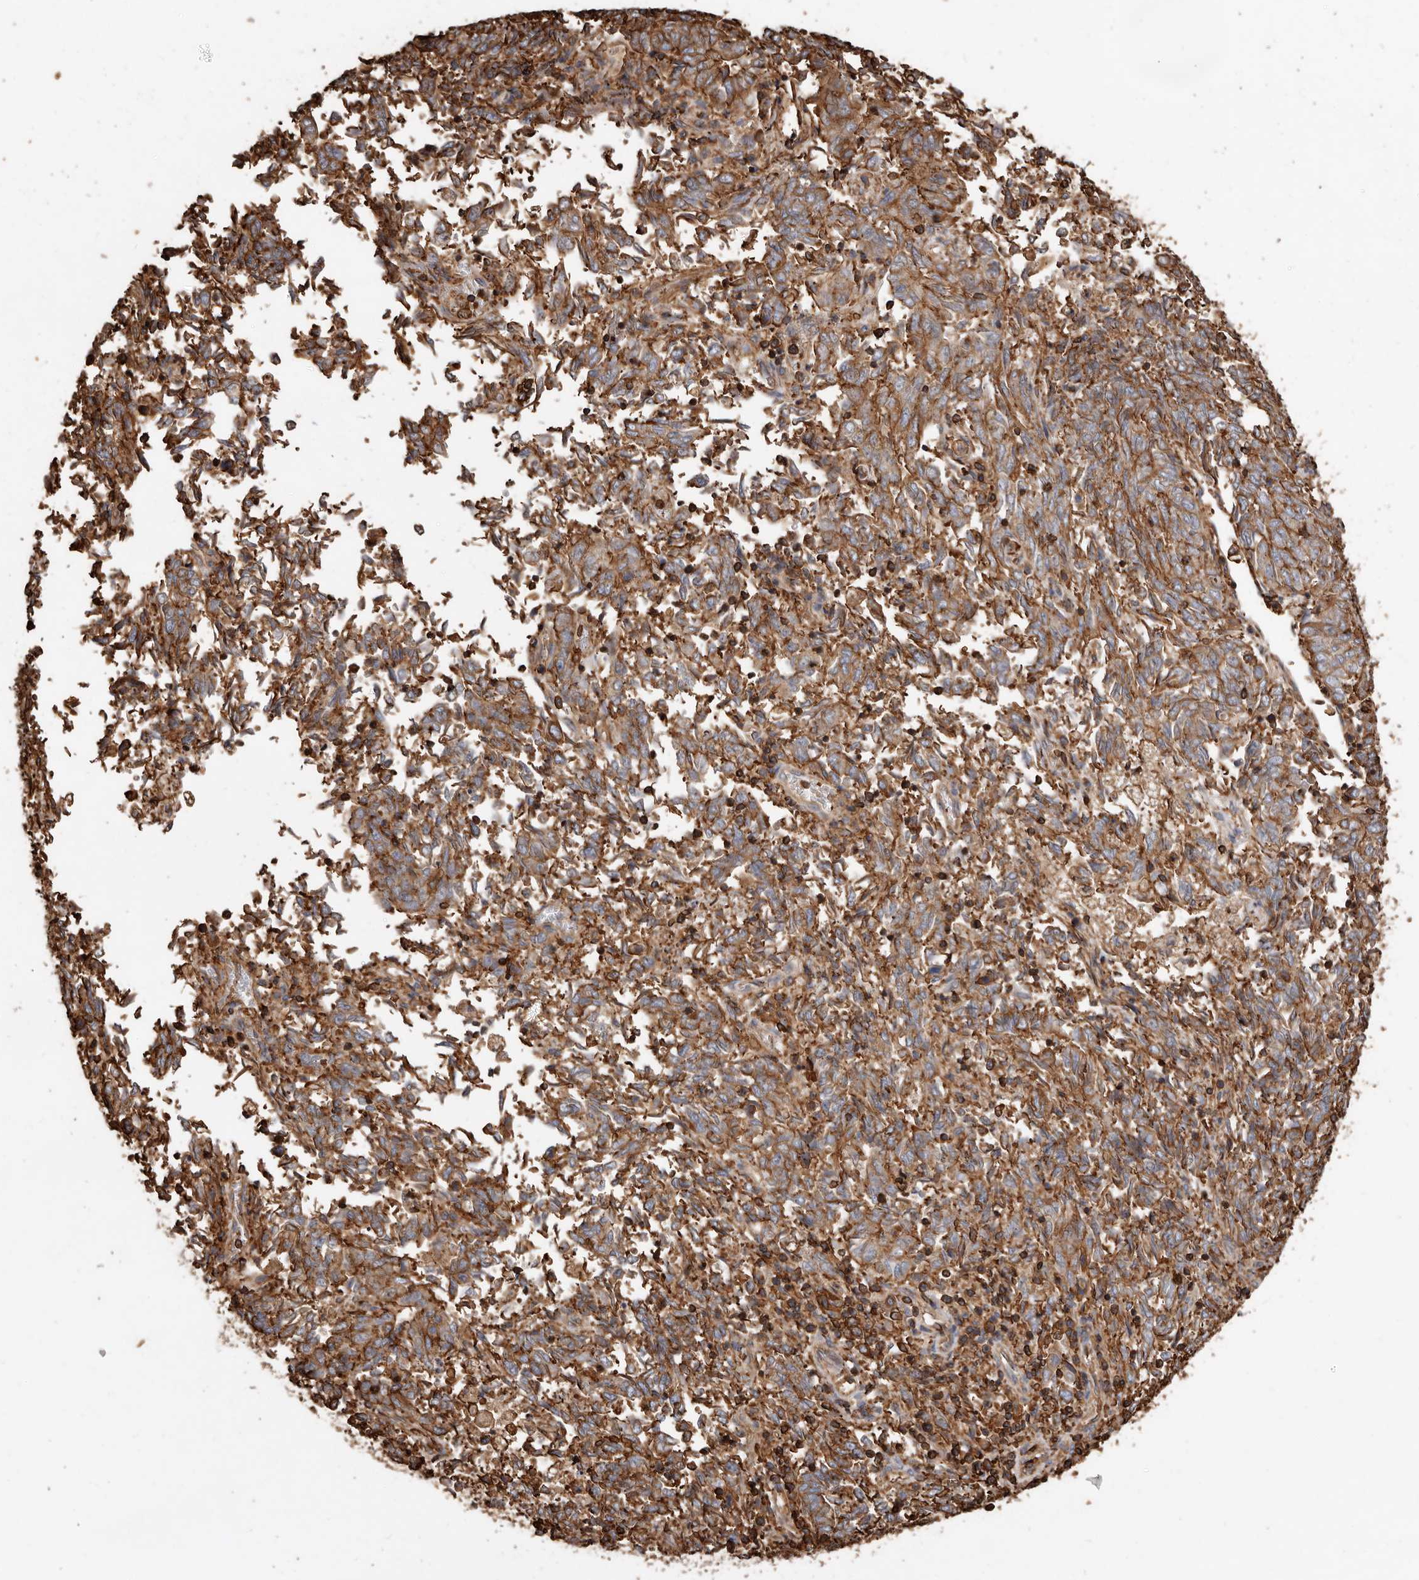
{"staining": {"intensity": "moderate", "quantity": ">75%", "location": "cytoplasmic/membranous"}, "tissue": "endometrial cancer", "cell_type": "Tumor cells", "image_type": "cancer", "snomed": [{"axis": "morphology", "description": "Adenocarcinoma, NOS"}, {"axis": "topography", "description": "Endometrium"}], "caption": "Immunohistochemical staining of human endometrial adenocarcinoma shows medium levels of moderate cytoplasmic/membranous expression in about >75% of tumor cells. The protein of interest is stained brown, and the nuclei are stained in blue (DAB IHC with brightfield microscopy, high magnification).", "gene": "COQ8B", "patient": {"sex": "female", "age": 80}}